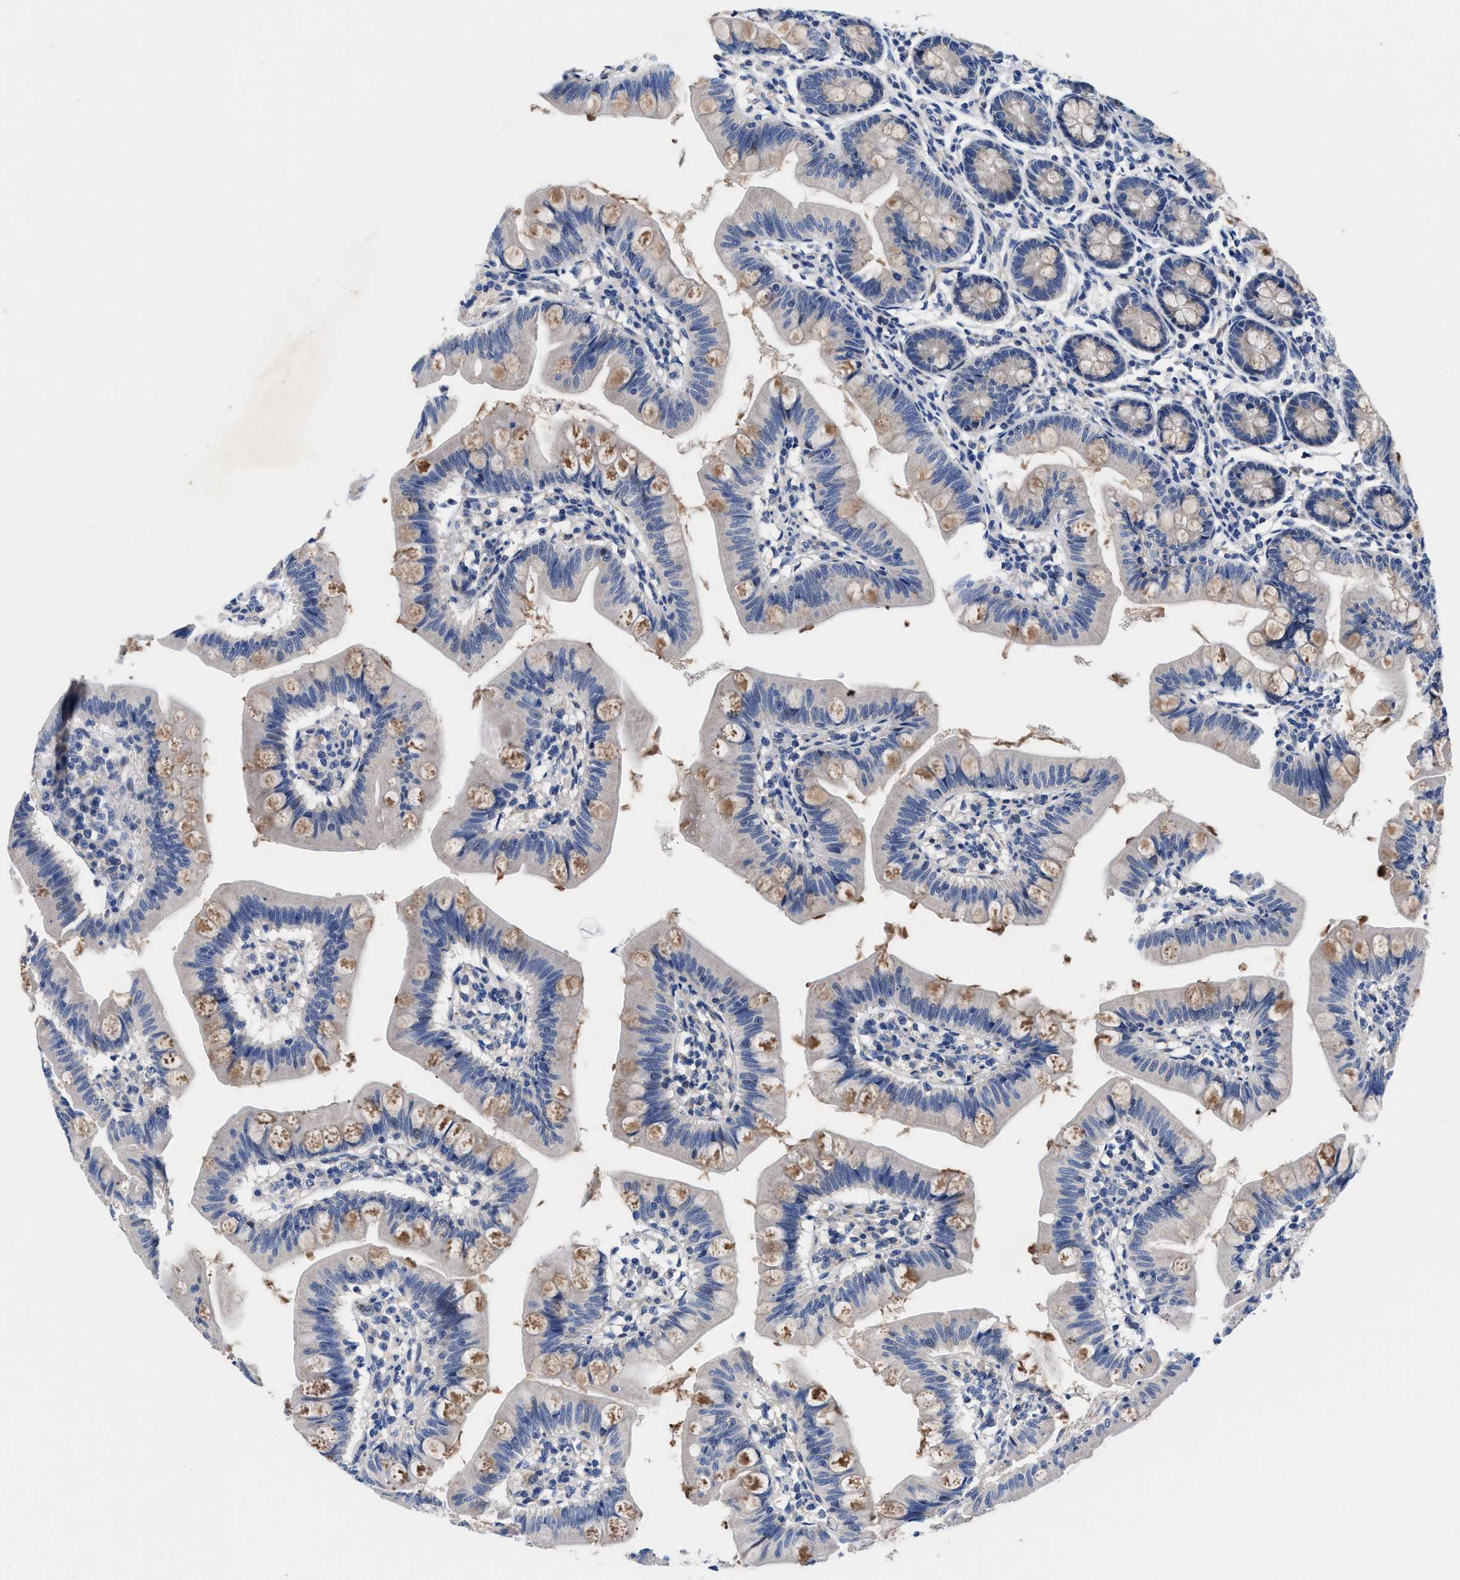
{"staining": {"intensity": "weak", "quantity": "25%-75%", "location": "cytoplasmic/membranous"}, "tissue": "small intestine", "cell_type": "Glandular cells", "image_type": "normal", "snomed": [{"axis": "morphology", "description": "Normal tissue, NOS"}, {"axis": "topography", "description": "Small intestine"}], "caption": "Protein analysis of benign small intestine displays weak cytoplasmic/membranous staining in approximately 25%-75% of glandular cells.", "gene": "DHRS13", "patient": {"sex": "male", "age": 7}}